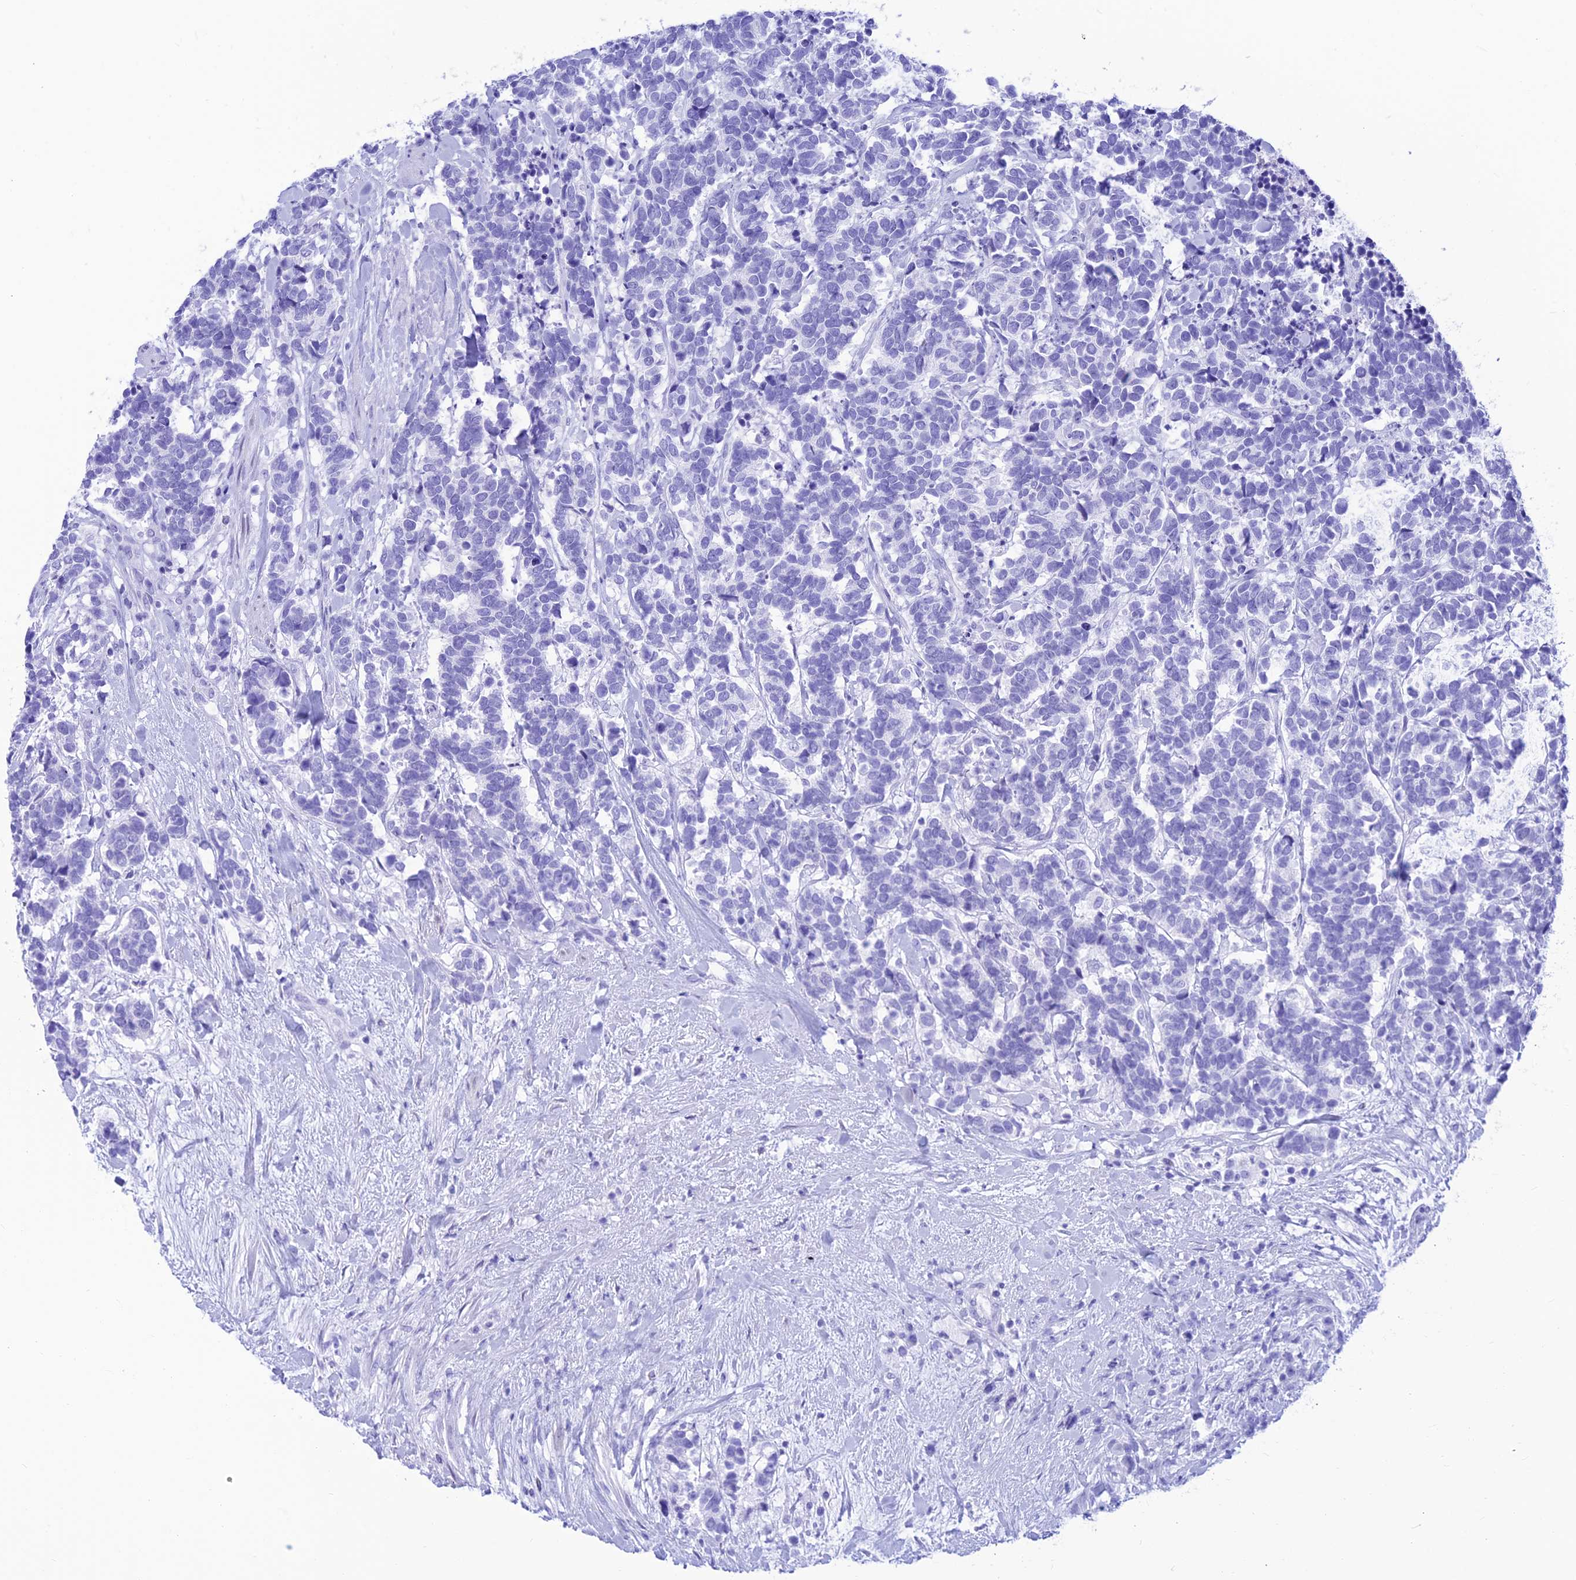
{"staining": {"intensity": "negative", "quantity": "none", "location": "none"}, "tissue": "carcinoid", "cell_type": "Tumor cells", "image_type": "cancer", "snomed": [{"axis": "morphology", "description": "Carcinoma, NOS"}, {"axis": "morphology", "description": "Carcinoid, malignant, NOS"}, {"axis": "topography", "description": "Prostate"}], "caption": "An IHC histopathology image of carcinoma is shown. There is no staining in tumor cells of carcinoma.", "gene": "PRNP", "patient": {"sex": "male", "age": 57}}